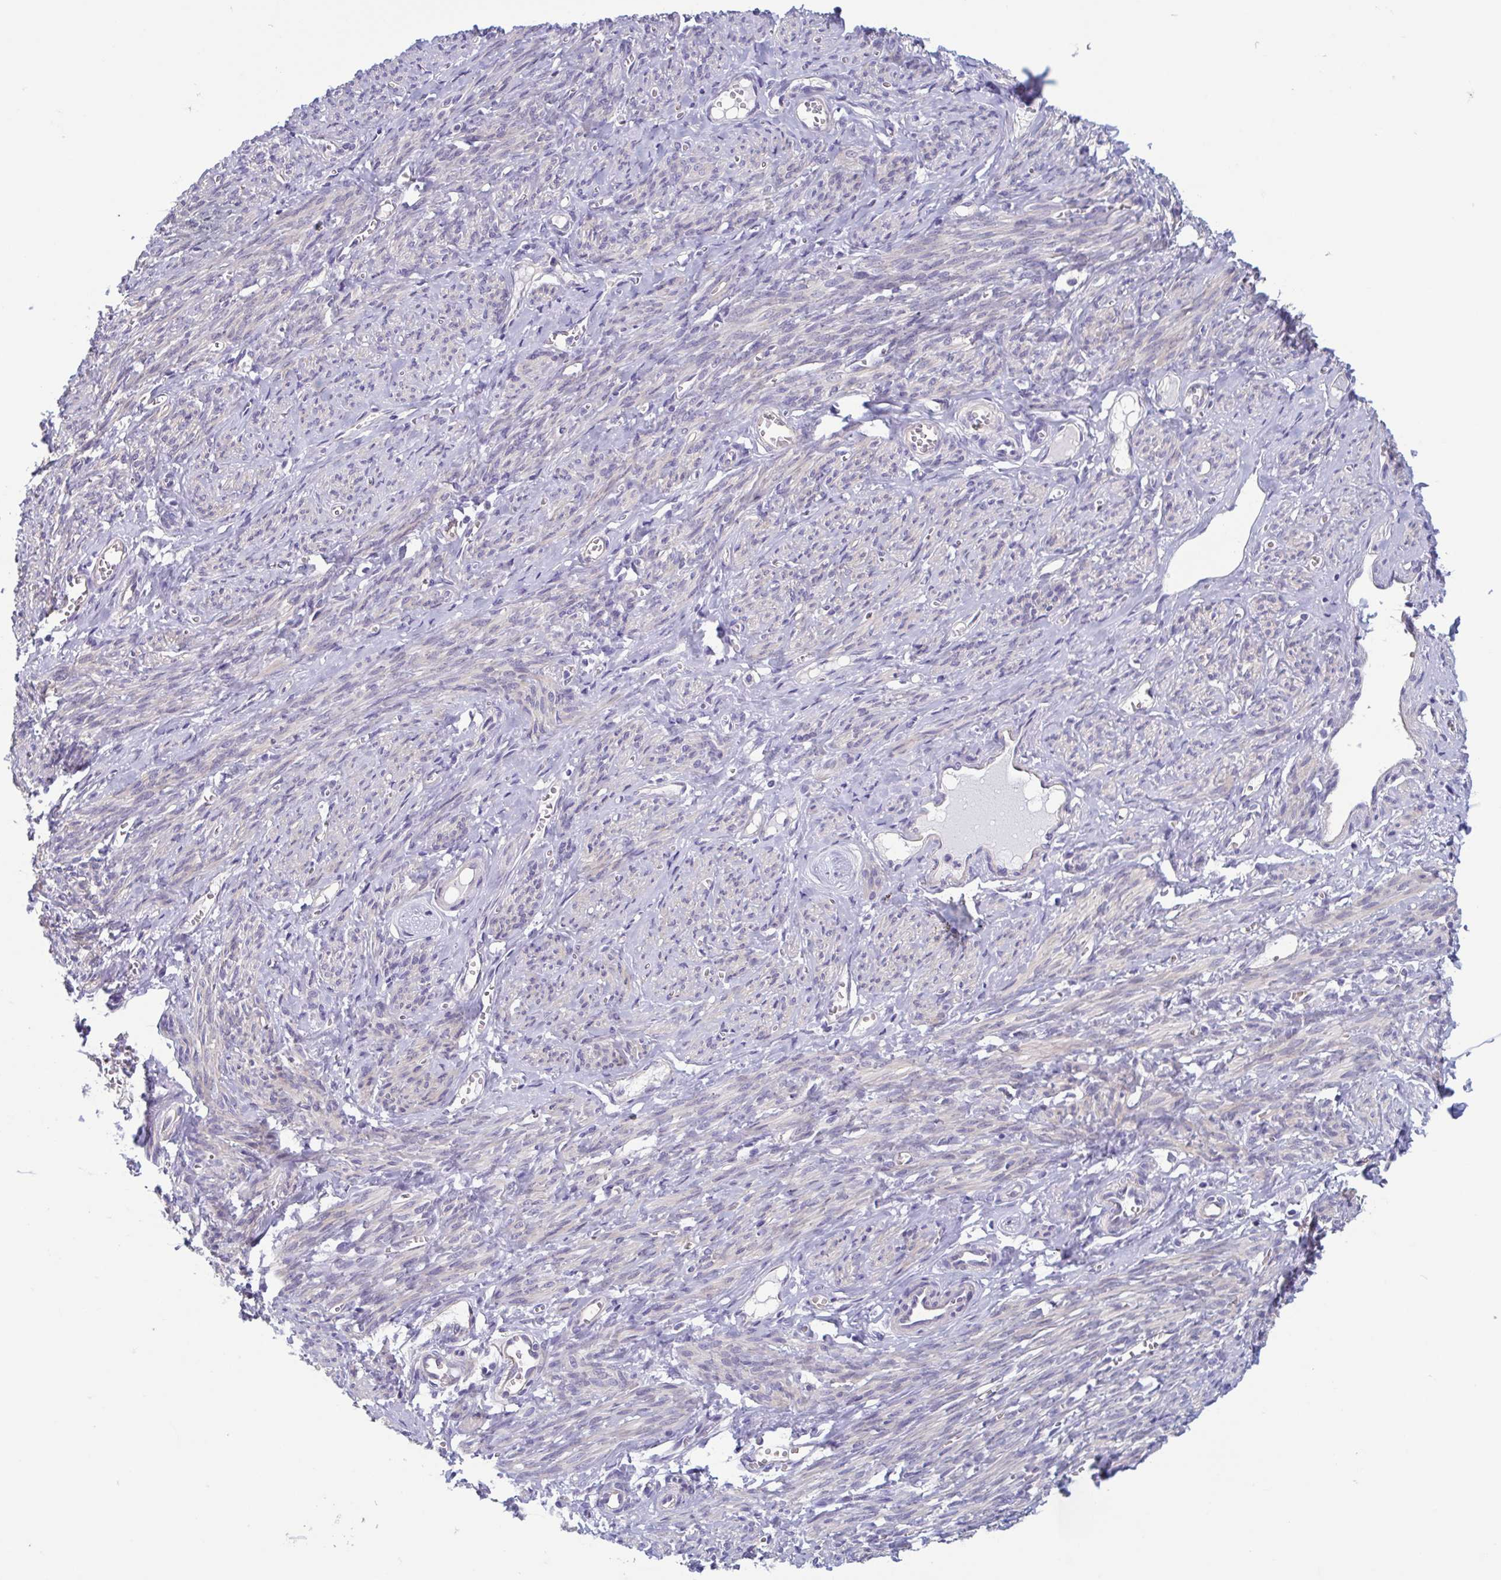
{"staining": {"intensity": "weak", "quantity": "<25%", "location": "cytoplasmic/membranous"}, "tissue": "smooth muscle", "cell_type": "Smooth muscle cells", "image_type": "normal", "snomed": [{"axis": "morphology", "description": "Normal tissue, NOS"}, {"axis": "topography", "description": "Smooth muscle"}], "caption": "This is an immunohistochemistry photomicrograph of normal smooth muscle. There is no expression in smooth muscle cells.", "gene": "MORC4", "patient": {"sex": "female", "age": 65}}